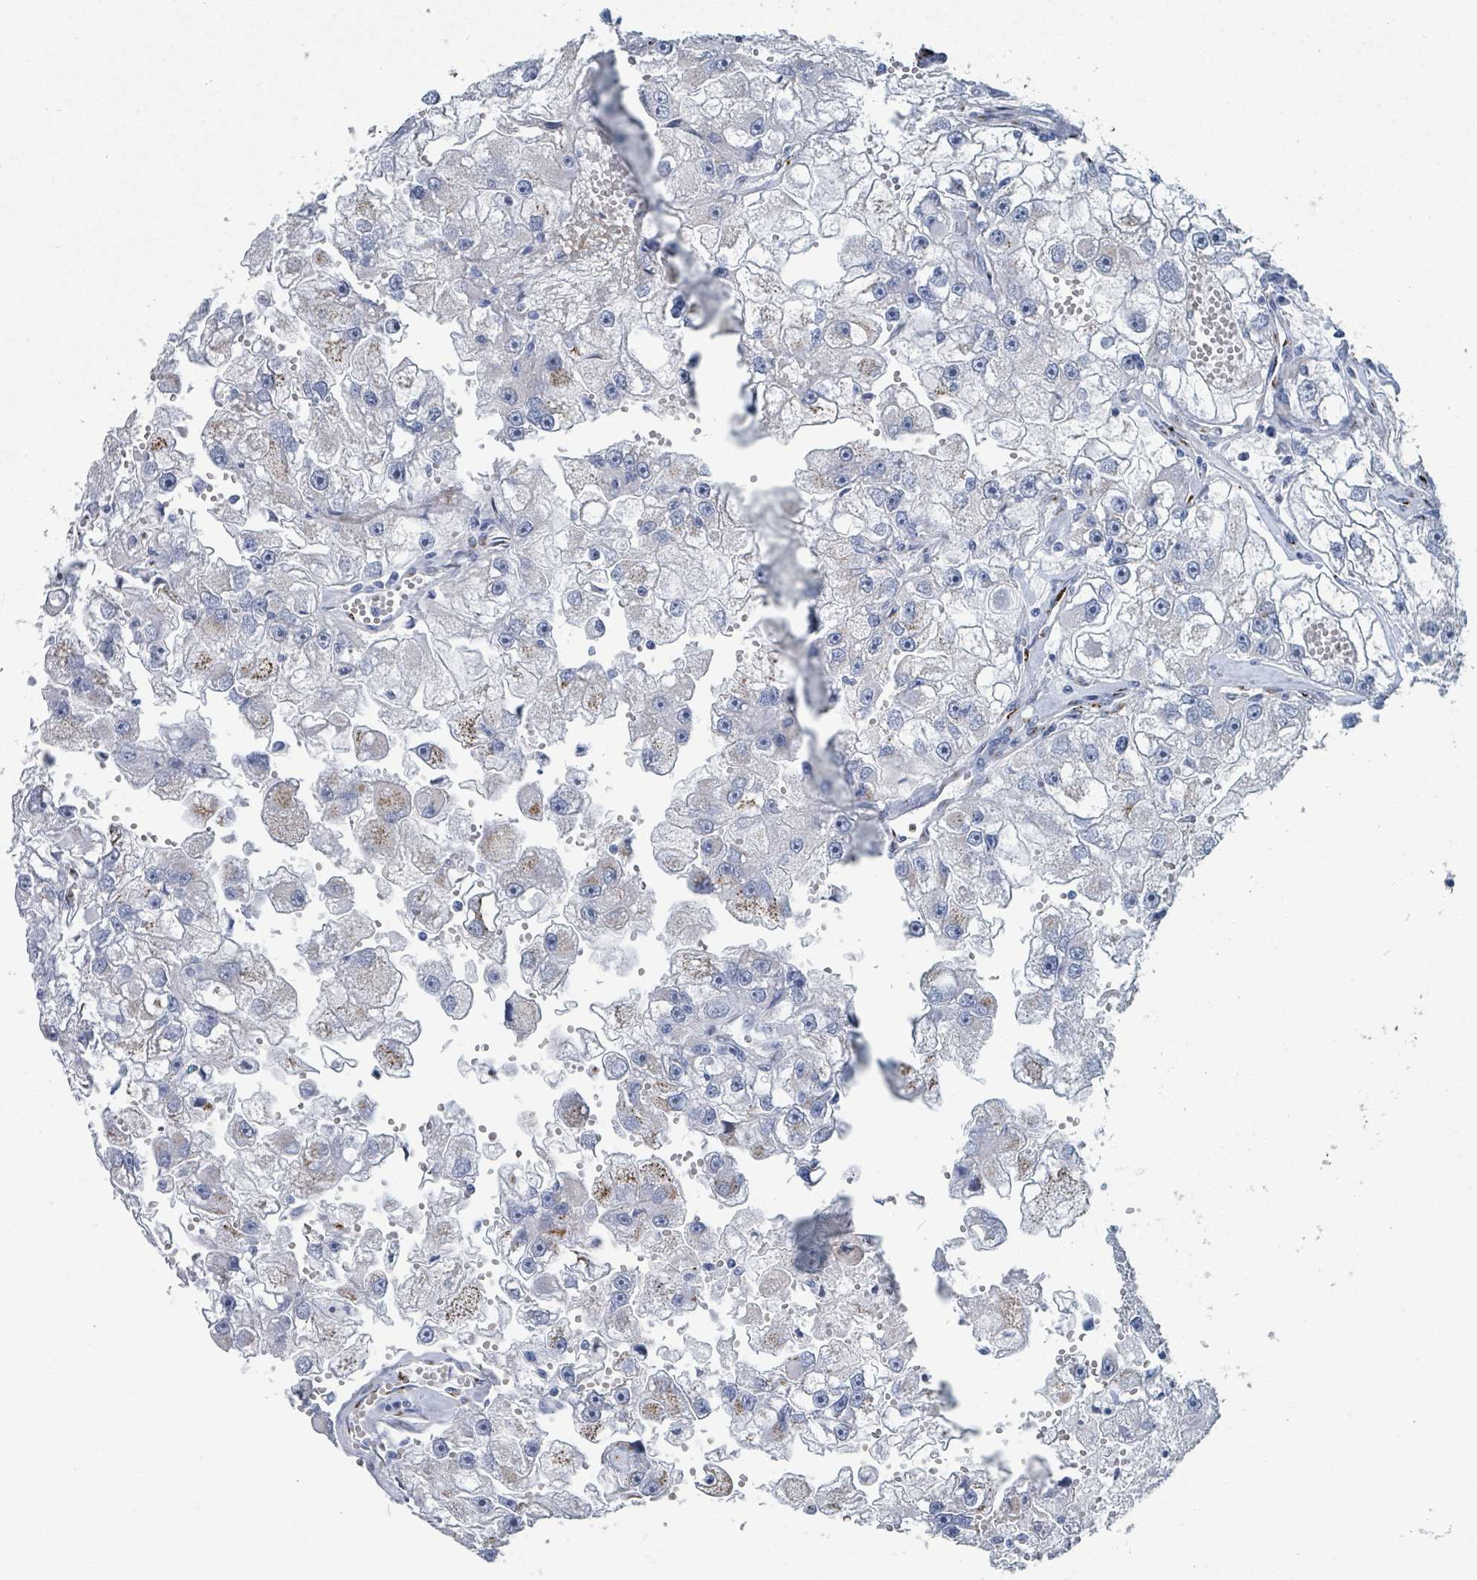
{"staining": {"intensity": "negative", "quantity": "none", "location": "none"}, "tissue": "renal cancer", "cell_type": "Tumor cells", "image_type": "cancer", "snomed": [{"axis": "morphology", "description": "Adenocarcinoma, NOS"}, {"axis": "topography", "description": "Kidney"}], "caption": "High magnification brightfield microscopy of renal cancer (adenocarcinoma) stained with DAB (3,3'-diaminobenzidine) (brown) and counterstained with hematoxylin (blue): tumor cells show no significant staining.", "gene": "DCAF5", "patient": {"sex": "male", "age": 63}}